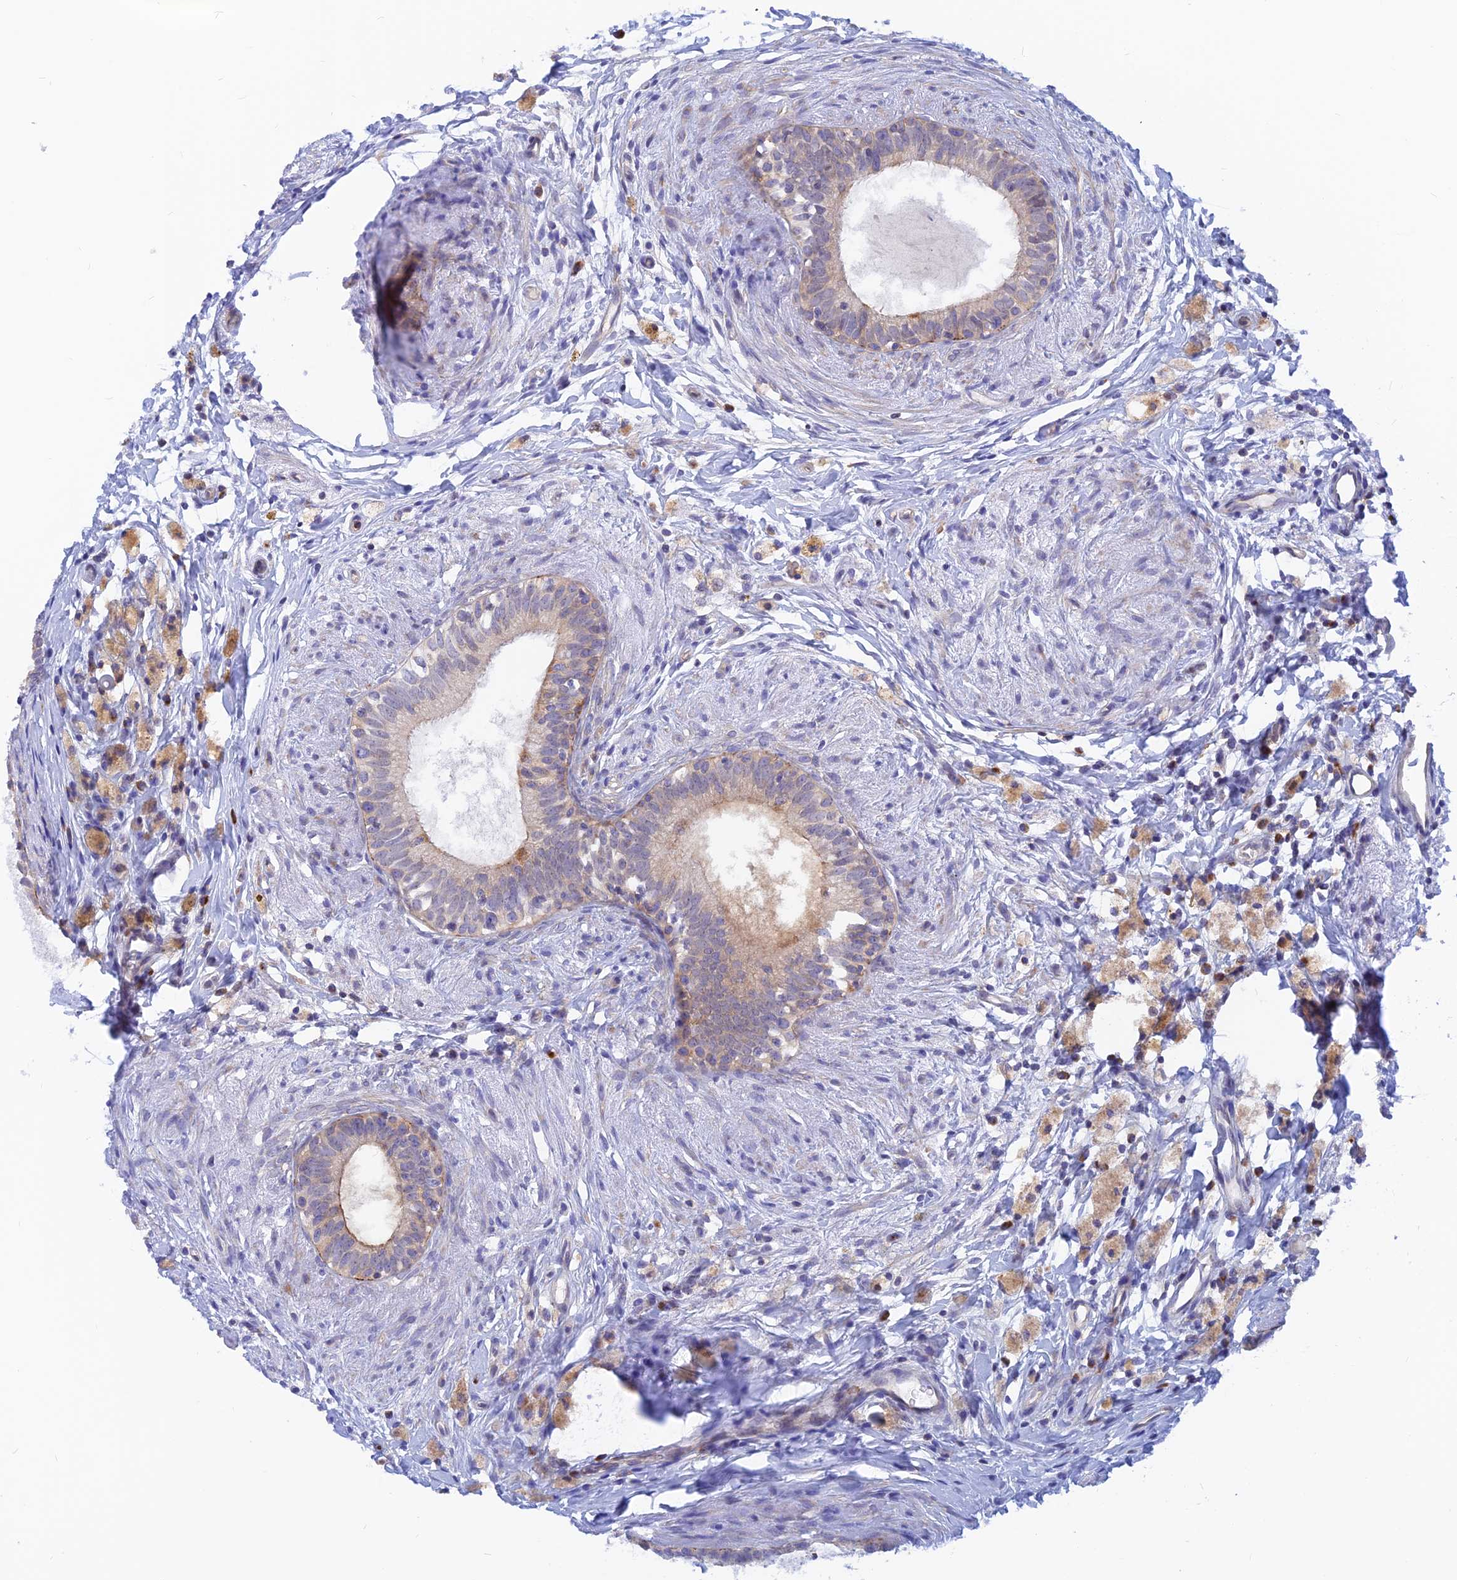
{"staining": {"intensity": "moderate", "quantity": "<25%", "location": "cytoplasmic/membranous"}, "tissue": "epididymis", "cell_type": "Glandular cells", "image_type": "normal", "snomed": [{"axis": "morphology", "description": "Normal tissue, NOS"}, {"axis": "topography", "description": "Epididymis"}], "caption": "This is a histology image of immunohistochemistry (IHC) staining of normal epididymis, which shows moderate positivity in the cytoplasmic/membranous of glandular cells.", "gene": "DNAJC16", "patient": {"sex": "male", "age": 80}}